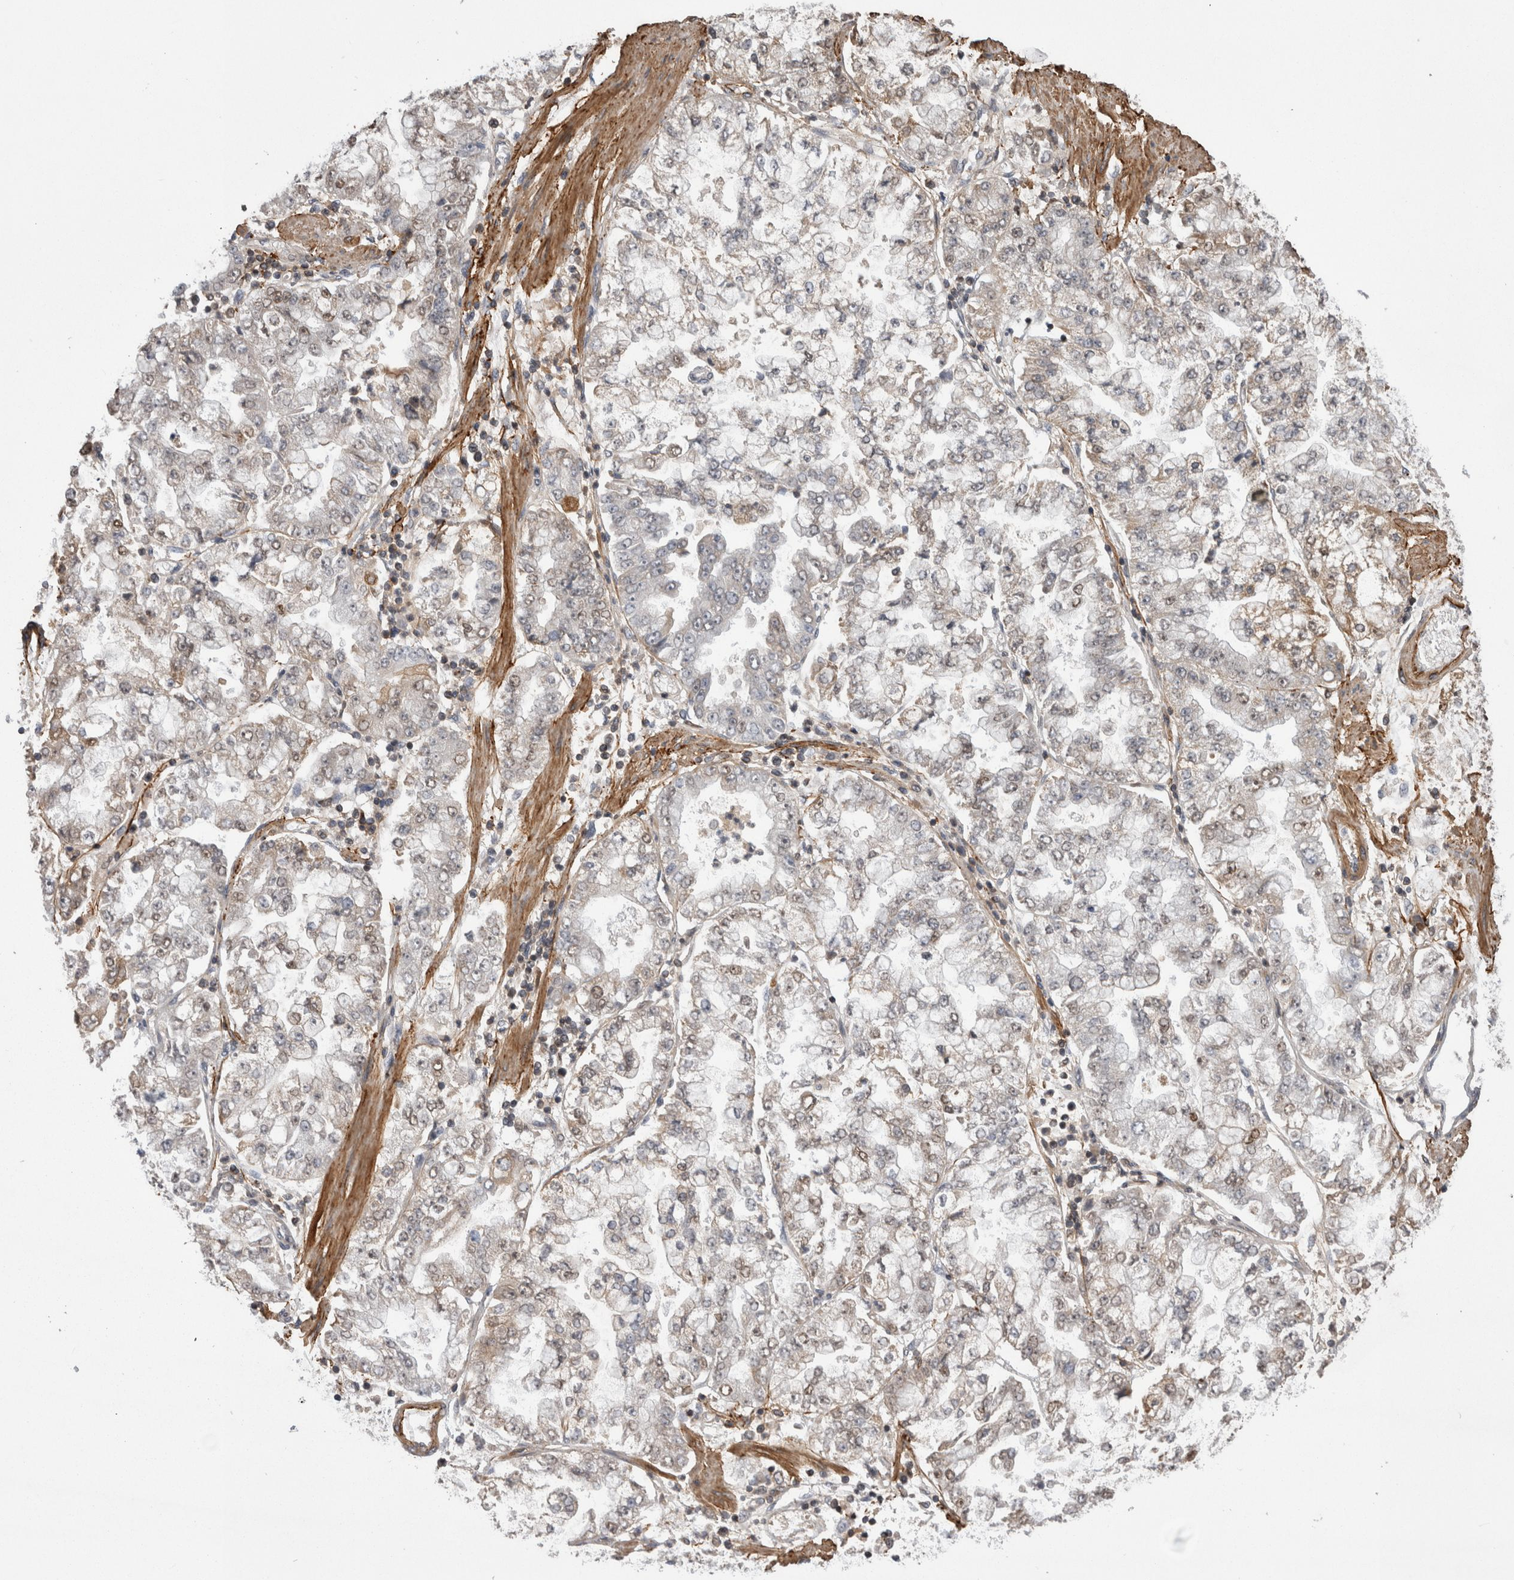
{"staining": {"intensity": "weak", "quantity": "<25%", "location": "nuclear"}, "tissue": "stomach cancer", "cell_type": "Tumor cells", "image_type": "cancer", "snomed": [{"axis": "morphology", "description": "Adenocarcinoma, NOS"}, {"axis": "topography", "description": "Stomach"}], "caption": "This is an IHC histopathology image of stomach adenocarcinoma. There is no staining in tumor cells.", "gene": "DARS2", "patient": {"sex": "male", "age": 76}}